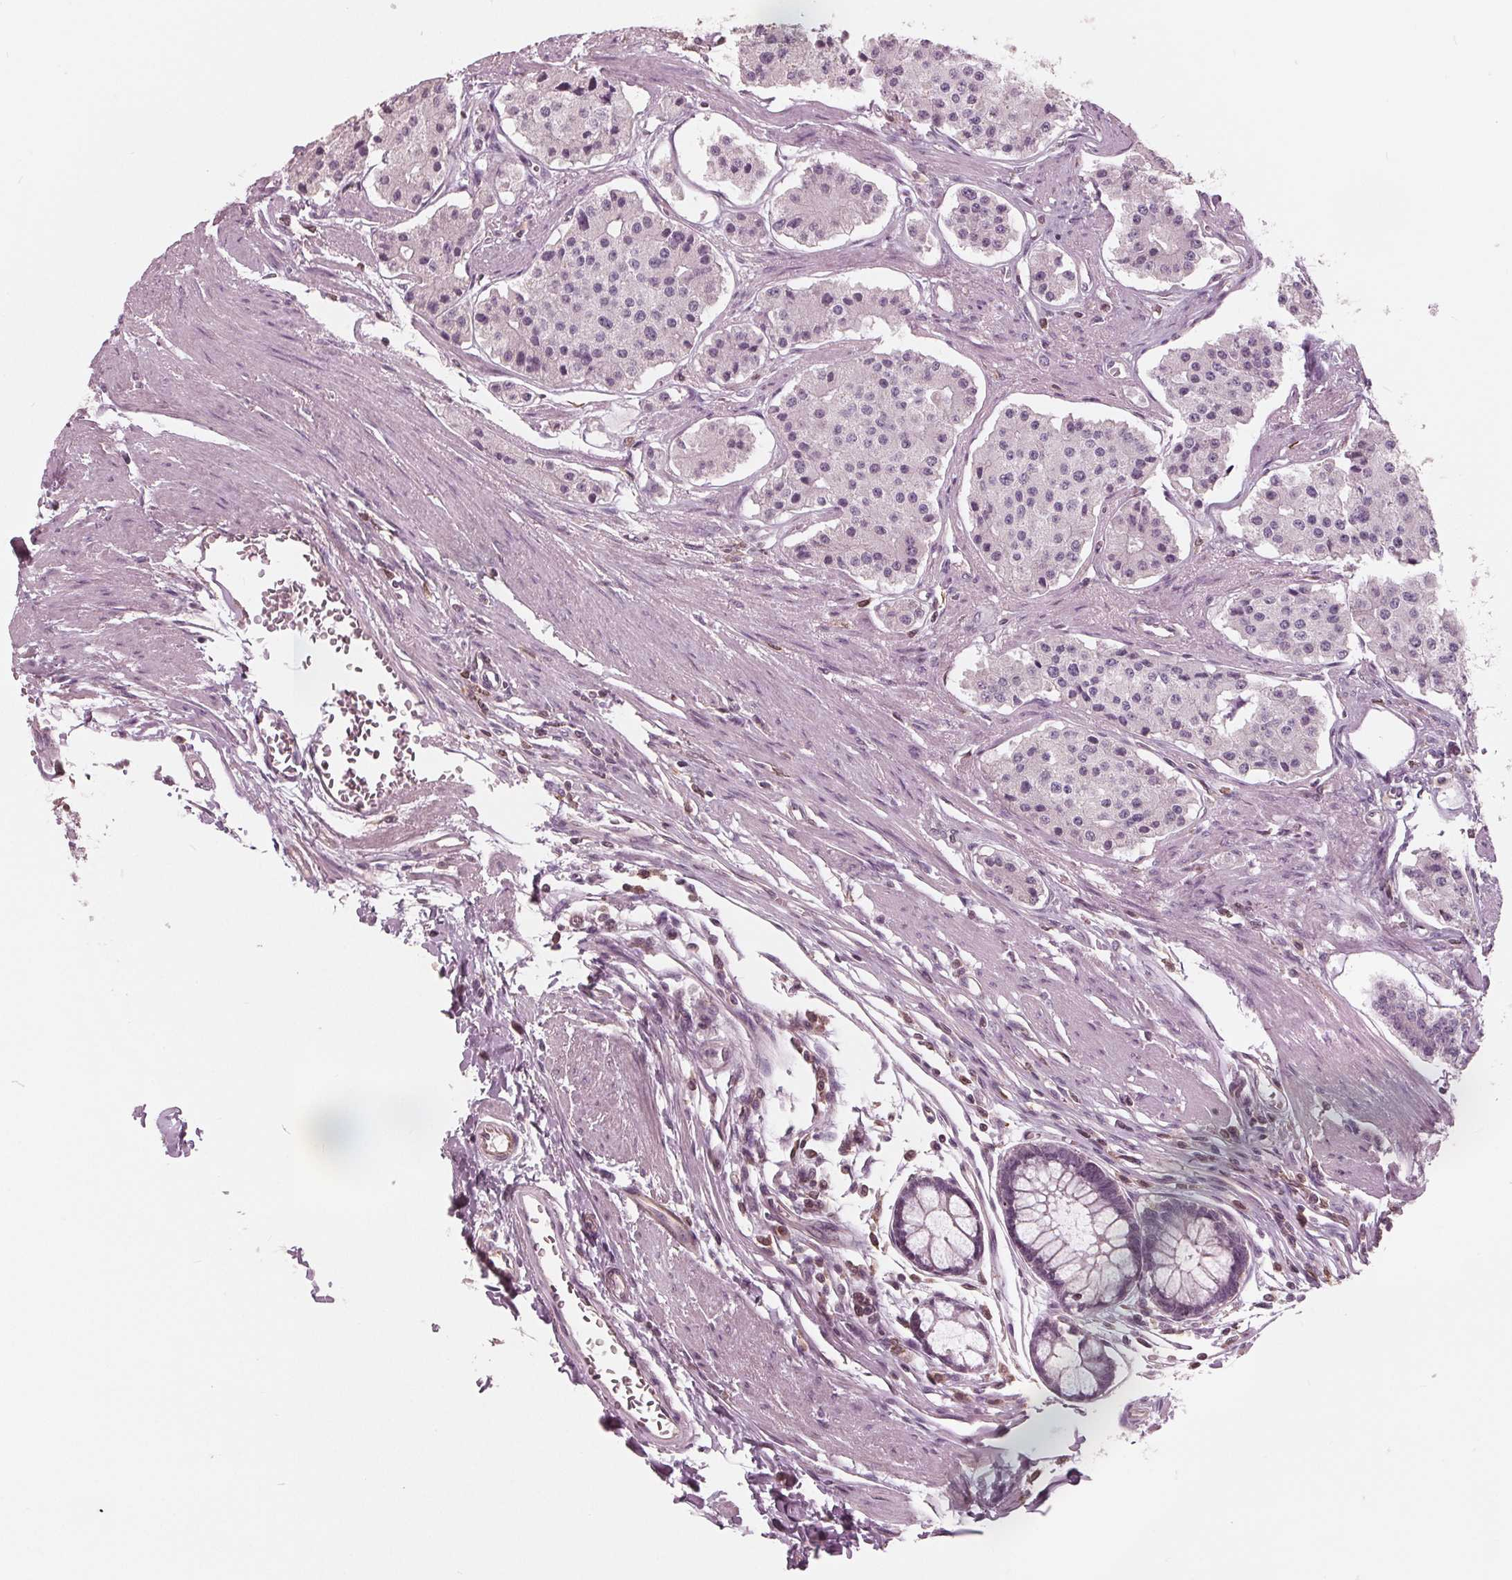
{"staining": {"intensity": "negative", "quantity": "none", "location": "none"}, "tissue": "carcinoid", "cell_type": "Tumor cells", "image_type": "cancer", "snomed": [{"axis": "morphology", "description": "Carcinoid, malignant, NOS"}, {"axis": "topography", "description": "Small intestine"}], "caption": "IHC image of carcinoid (malignant) stained for a protein (brown), which displays no staining in tumor cells.", "gene": "ING3", "patient": {"sex": "female", "age": 65}}